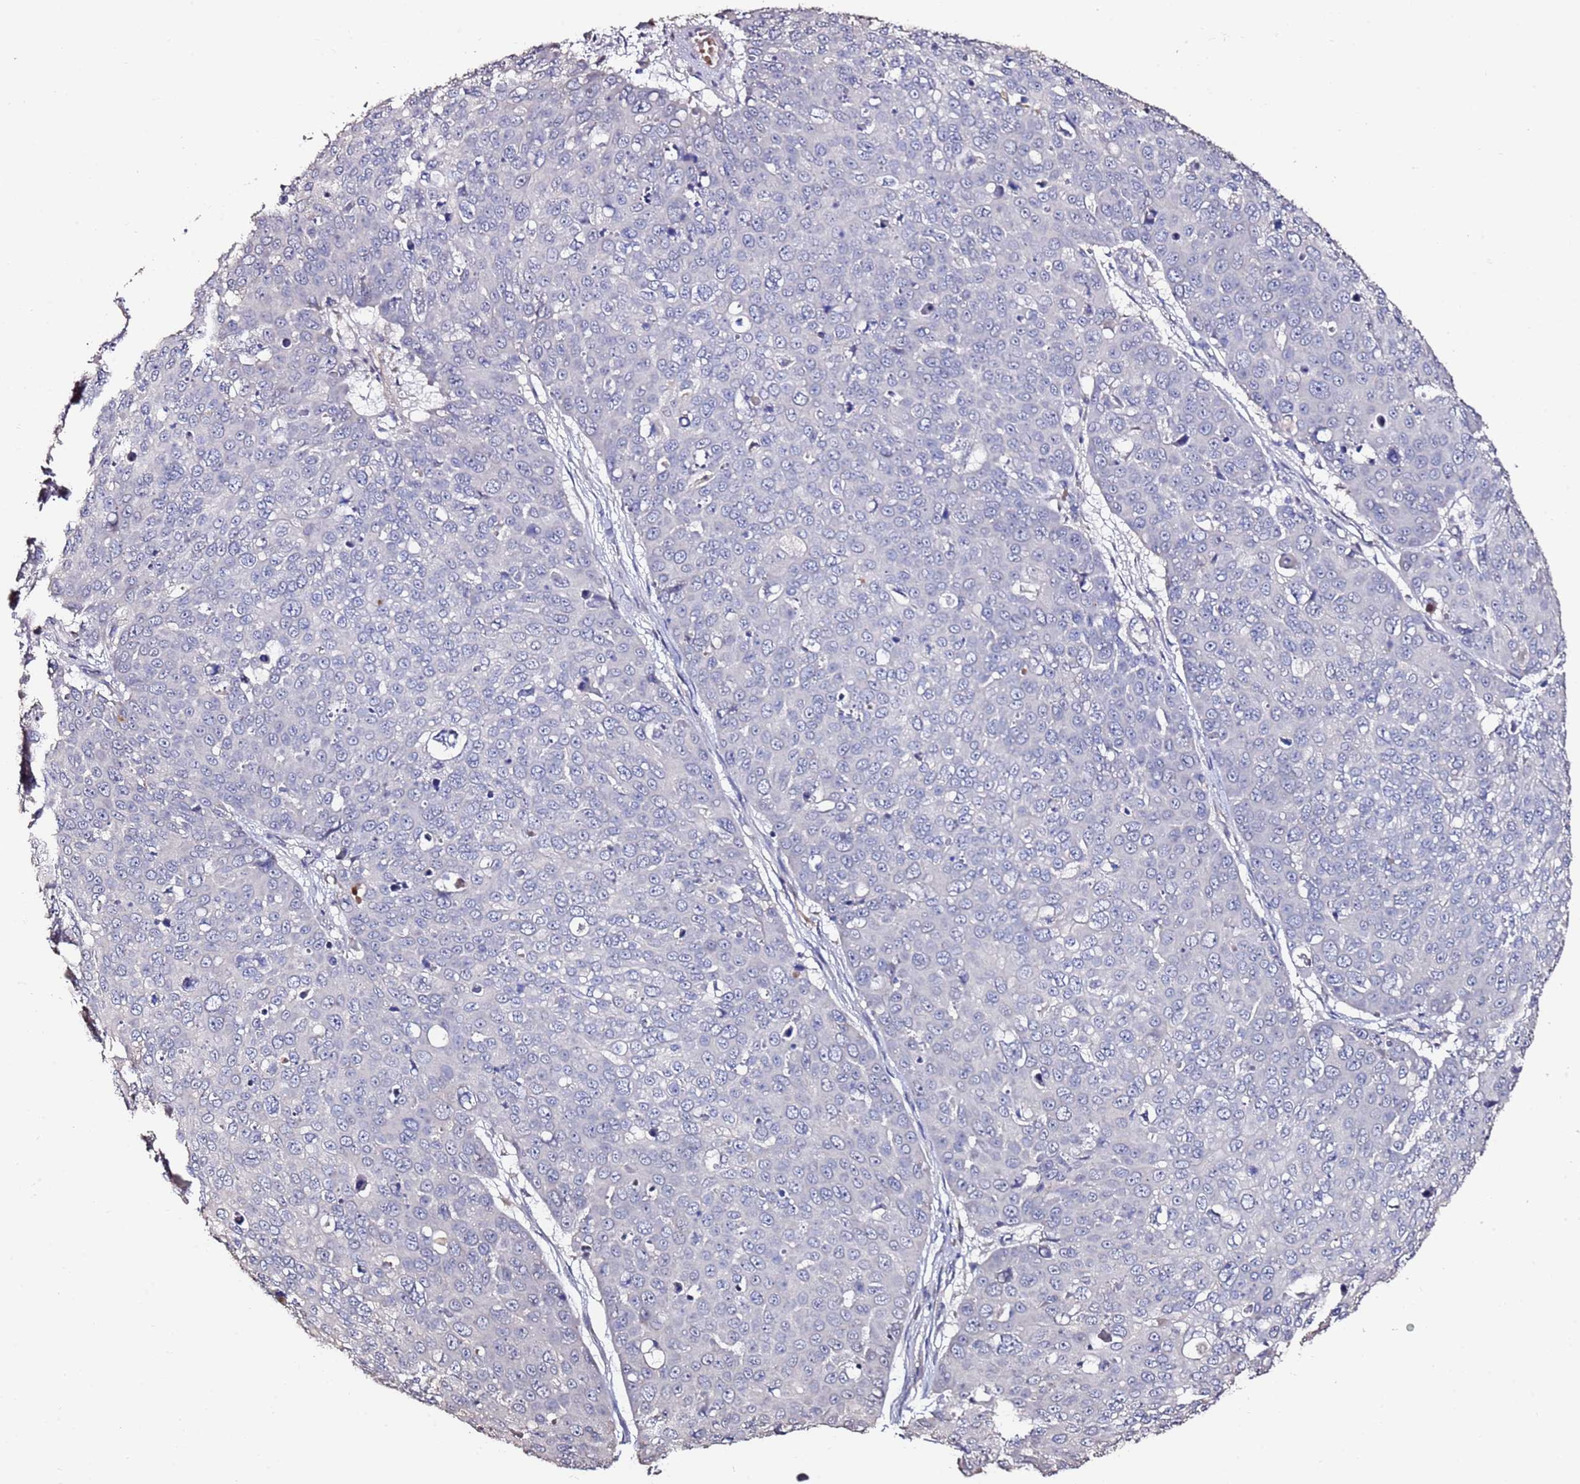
{"staining": {"intensity": "negative", "quantity": "none", "location": "none"}, "tissue": "skin cancer", "cell_type": "Tumor cells", "image_type": "cancer", "snomed": [{"axis": "morphology", "description": "Squamous cell carcinoma, NOS"}, {"axis": "topography", "description": "Skin"}], "caption": "Tumor cells show no significant positivity in skin cancer (squamous cell carcinoma).", "gene": "C3orf80", "patient": {"sex": "male", "age": 71}}